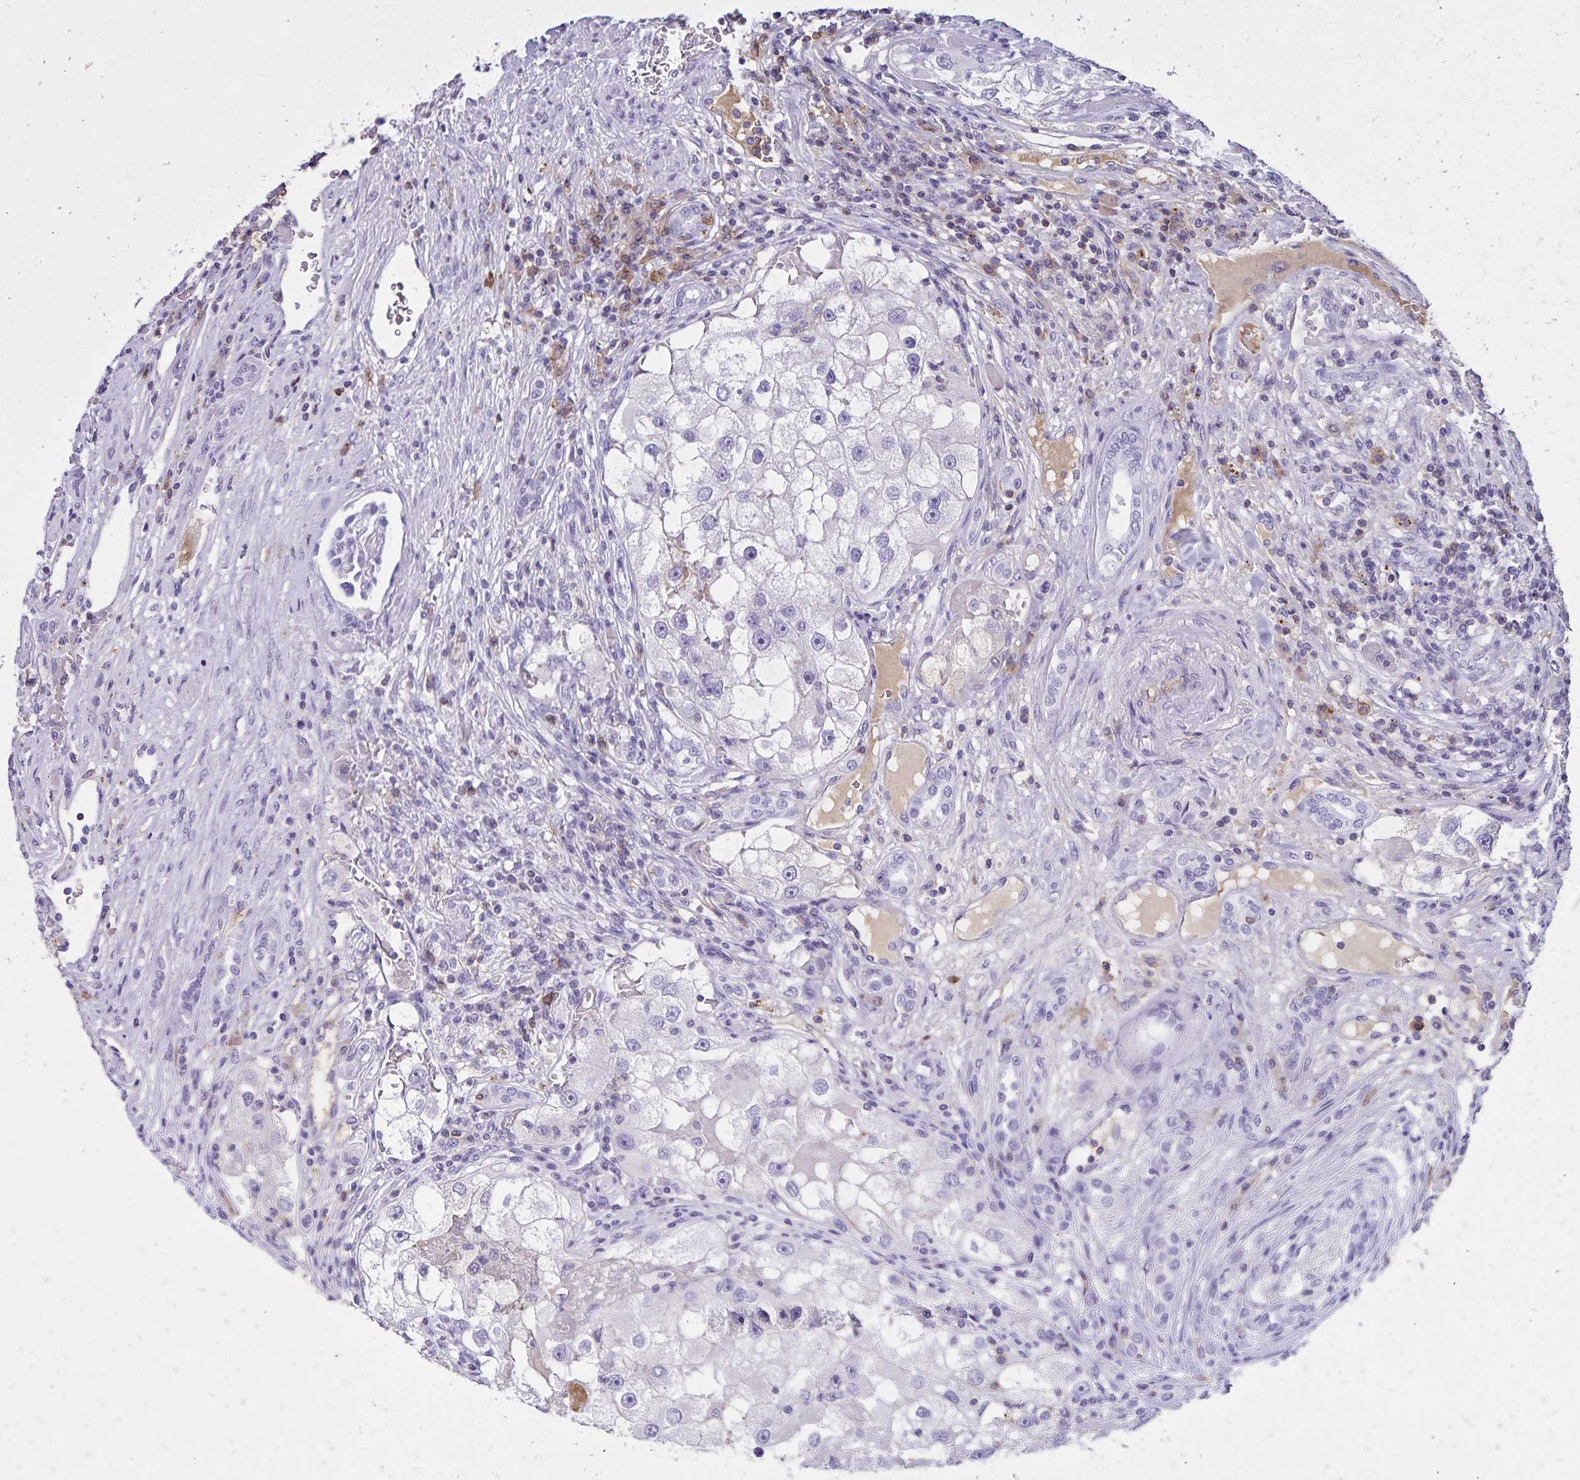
{"staining": {"intensity": "negative", "quantity": "none", "location": "none"}, "tissue": "renal cancer", "cell_type": "Tumor cells", "image_type": "cancer", "snomed": [{"axis": "morphology", "description": "Adenocarcinoma, NOS"}, {"axis": "topography", "description": "Kidney"}], "caption": "Renal cancer was stained to show a protein in brown. There is no significant positivity in tumor cells.", "gene": "CD27", "patient": {"sex": "male", "age": 63}}